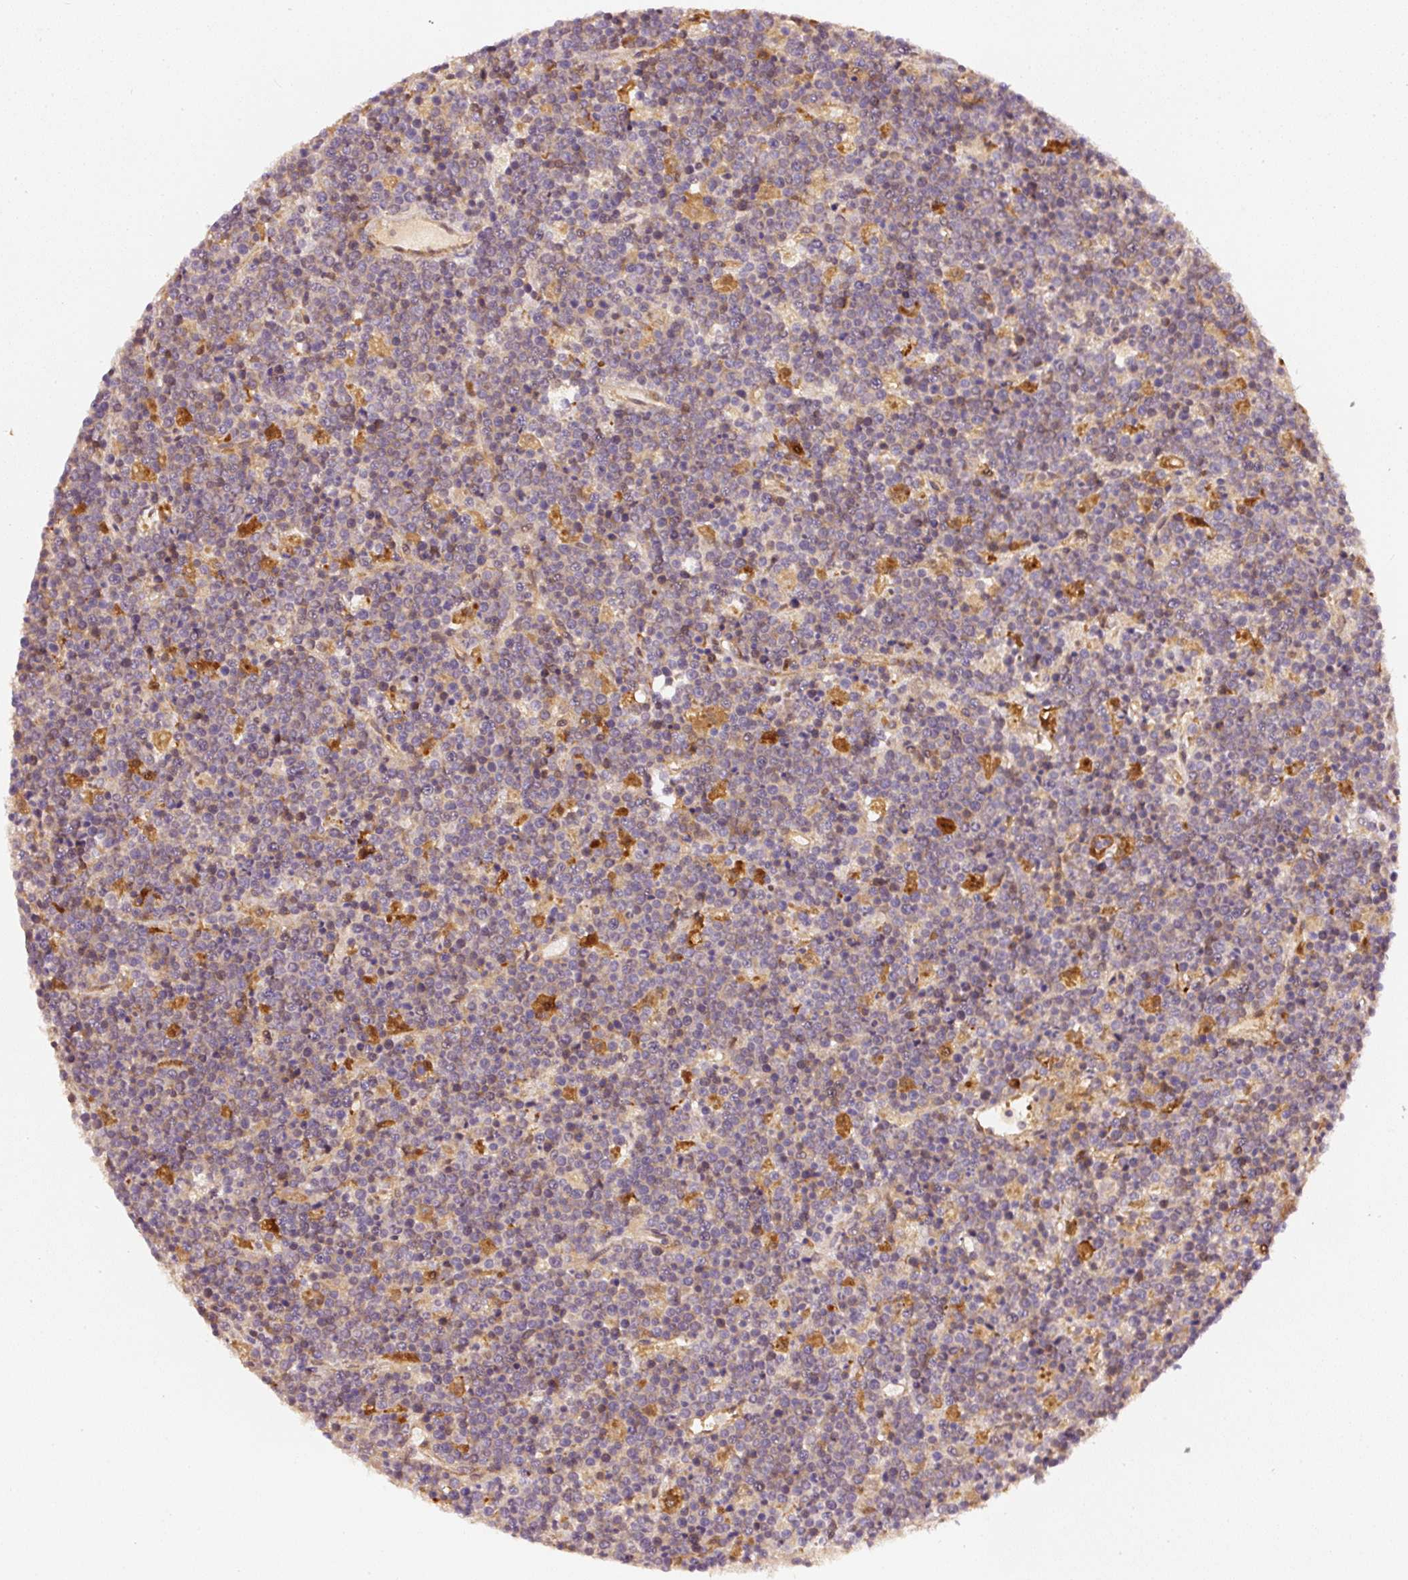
{"staining": {"intensity": "weak", "quantity": "25%-75%", "location": "cytoplasmic/membranous"}, "tissue": "lymphoma", "cell_type": "Tumor cells", "image_type": "cancer", "snomed": [{"axis": "morphology", "description": "Malignant lymphoma, non-Hodgkin's type, High grade"}, {"axis": "topography", "description": "Ovary"}], "caption": "Immunohistochemical staining of human malignant lymphoma, non-Hodgkin's type (high-grade) demonstrates weak cytoplasmic/membranous protein positivity in about 25%-75% of tumor cells.", "gene": "ASMTL", "patient": {"sex": "female", "age": 56}}